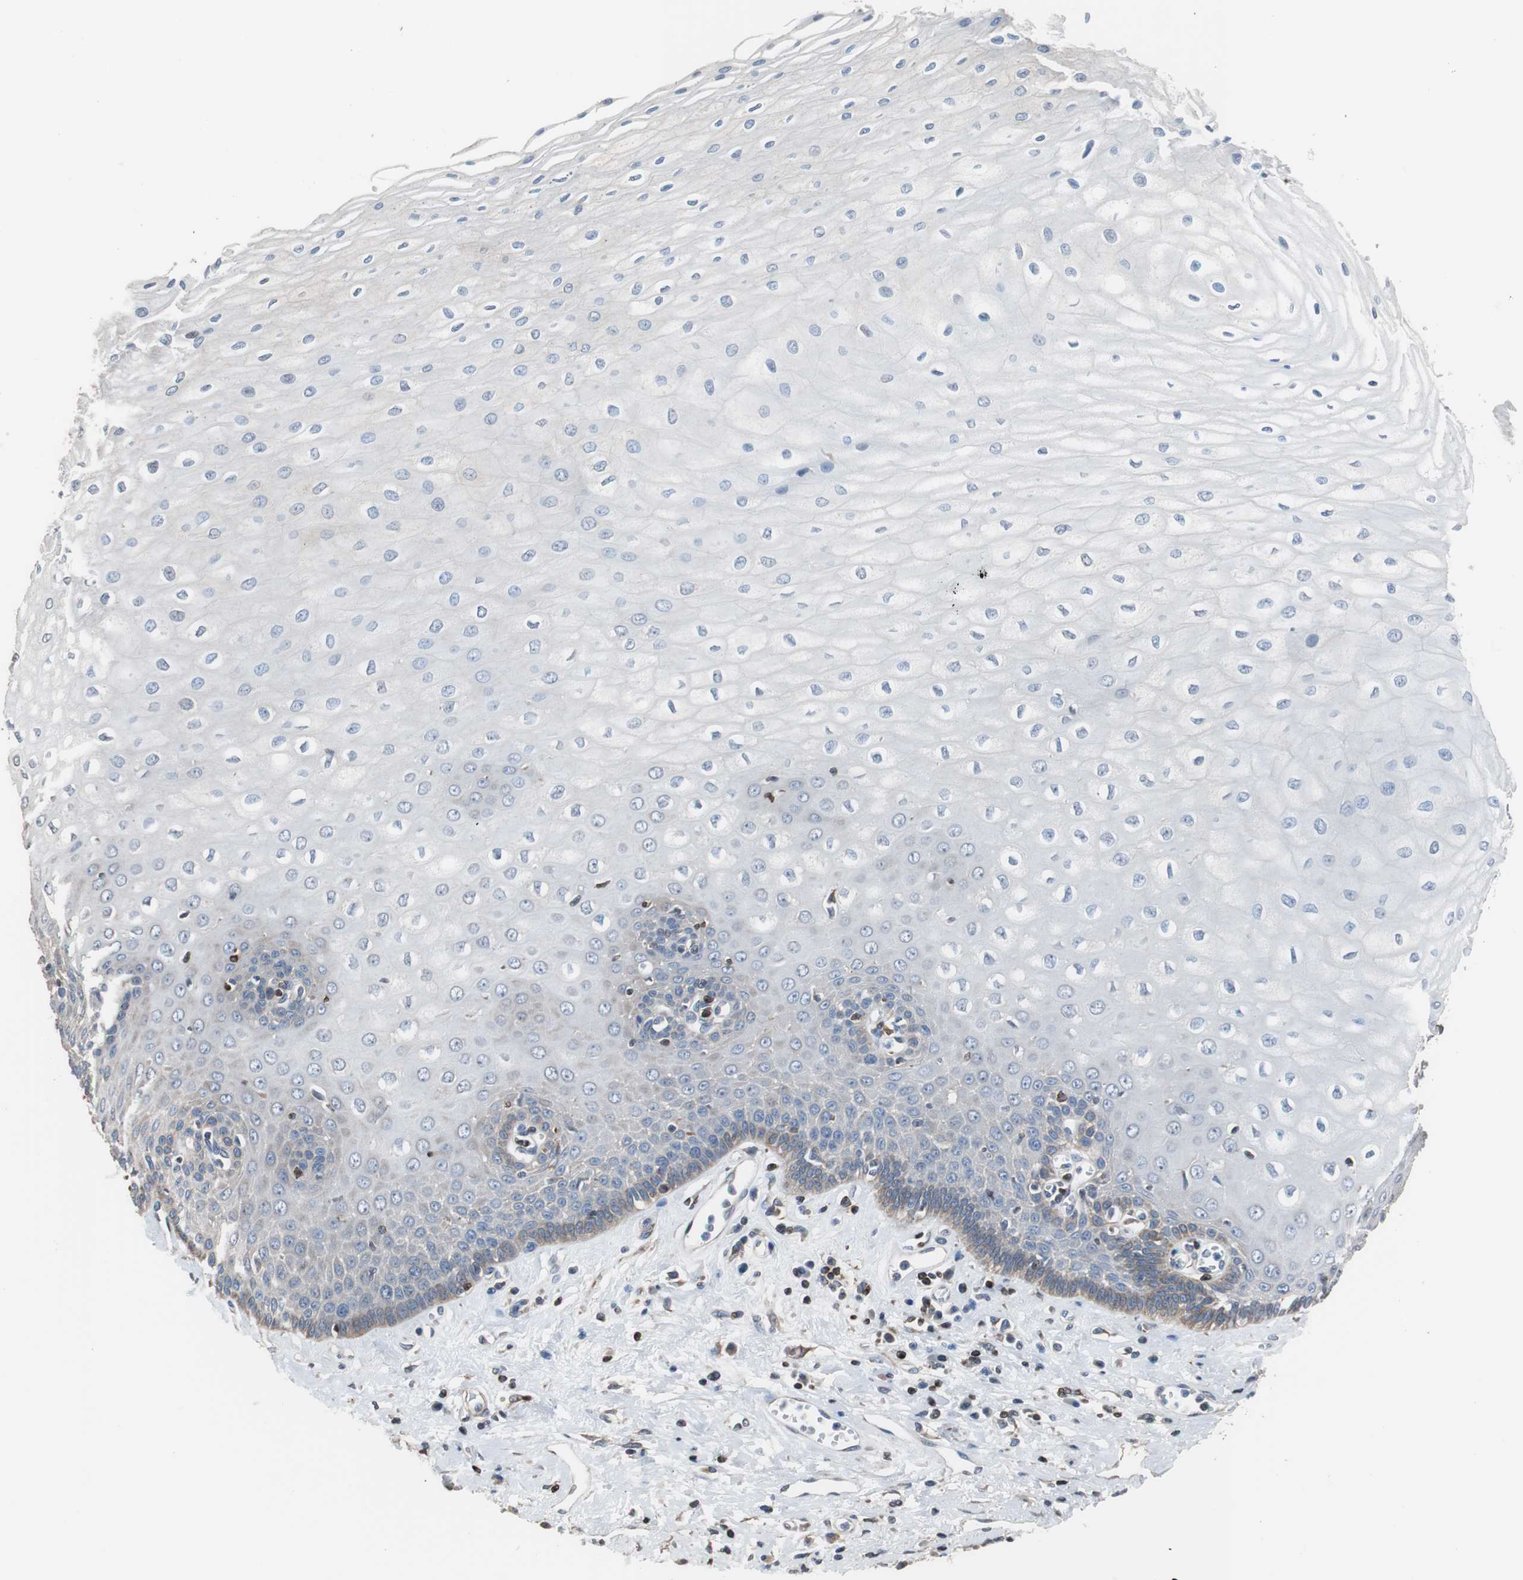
{"staining": {"intensity": "weak", "quantity": "<25%", "location": "cytoplasmic/membranous"}, "tissue": "esophagus", "cell_type": "Squamous epithelial cells", "image_type": "normal", "snomed": [{"axis": "morphology", "description": "Normal tissue, NOS"}, {"axis": "morphology", "description": "Squamous cell carcinoma, NOS"}, {"axis": "topography", "description": "Esophagus"}], "caption": "A high-resolution photomicrograph shows immunohistochemistry (IHC) staining of normal esophagus, which demonstrates no significant positivity in squamous epithelial cells. (DAB (3,3'-diaminobenzidine) IHC with hematoxylin counter stain).", "gene": "PBXIP1", "patient": {"sex": "male", "age": 65}}